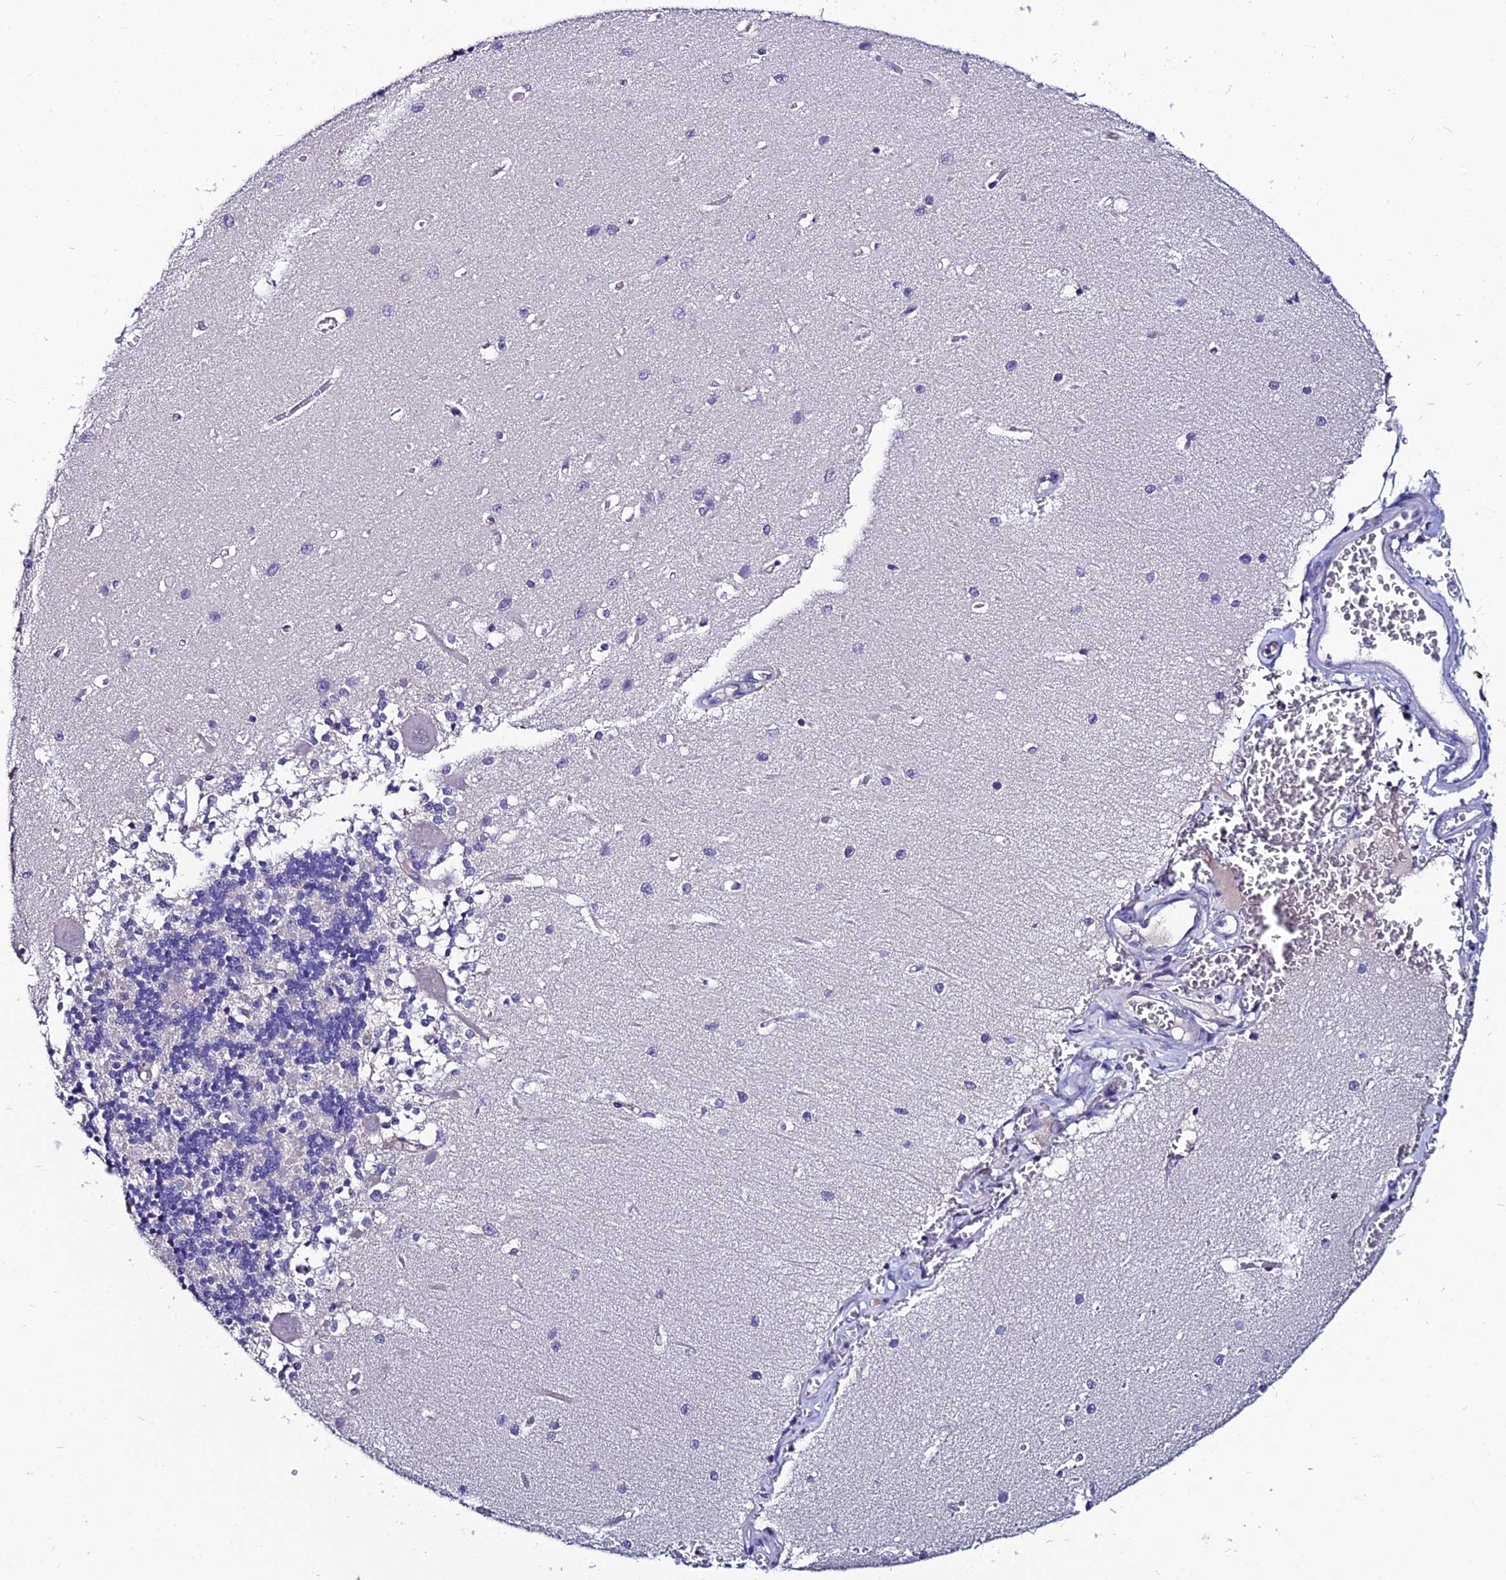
{"staining": {"intensity": "negative", "quantity": "none", "location": "none"}, "tissue": "cerebellum", "cell_type": "Cells in granular layer", "image_type": "normal", "snomed": [{"axis": "morphology", "description": "Normal tissue, NOS"}, {"axis": "topography", "description": "Cerebellum"}], "caption": "The micrograph displays no staining of cells in granular layer in normal cerebellum.", "gene": "LGALS7", "patient": {"sex": "male", "age": 37}}